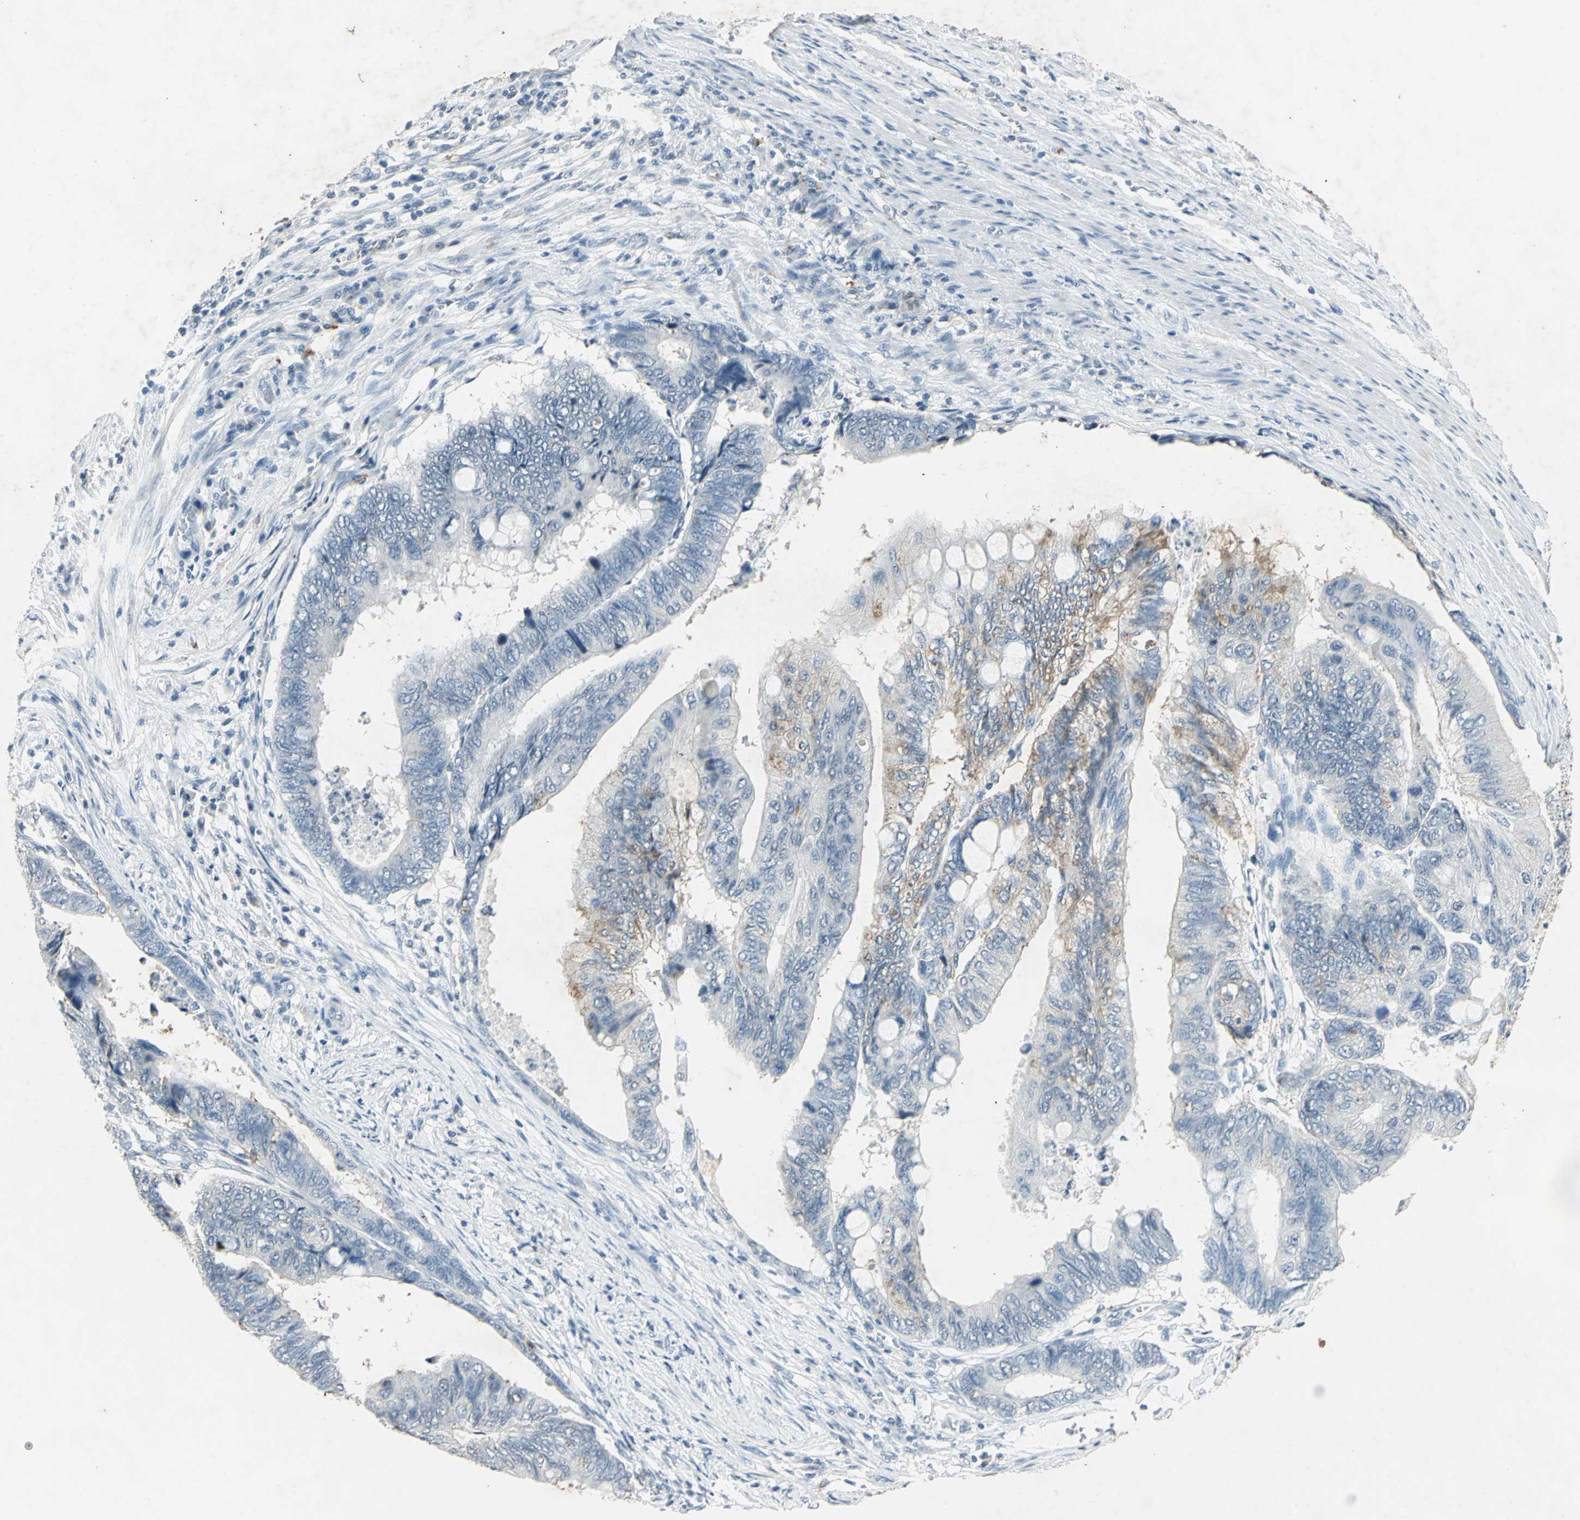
{"staining": {"intensity": "weak", "quantity": "<25%", "location": "cytoplasmic/membranous"}, "tissue": "colorectal cancer", "cell_type": "Tumor cells", "image_type": "cancer", "snomed": [{"axis": "morphology", "description": "Normal tissue, NOS"}, {"axis": "morphology", "description": "Adenocarcinoma, NOS"}, {"axis": "topography", "description": "Rectum"}, {"axis": "topography", "description": "Peripheral nerve tissue"}], "caption": "Tumor cells are negative for brown protein staining in colorectal cancer (adenocarcinoma).", "gene": "CAMK2B", "patient": {"sex": "male", "age": 92}}